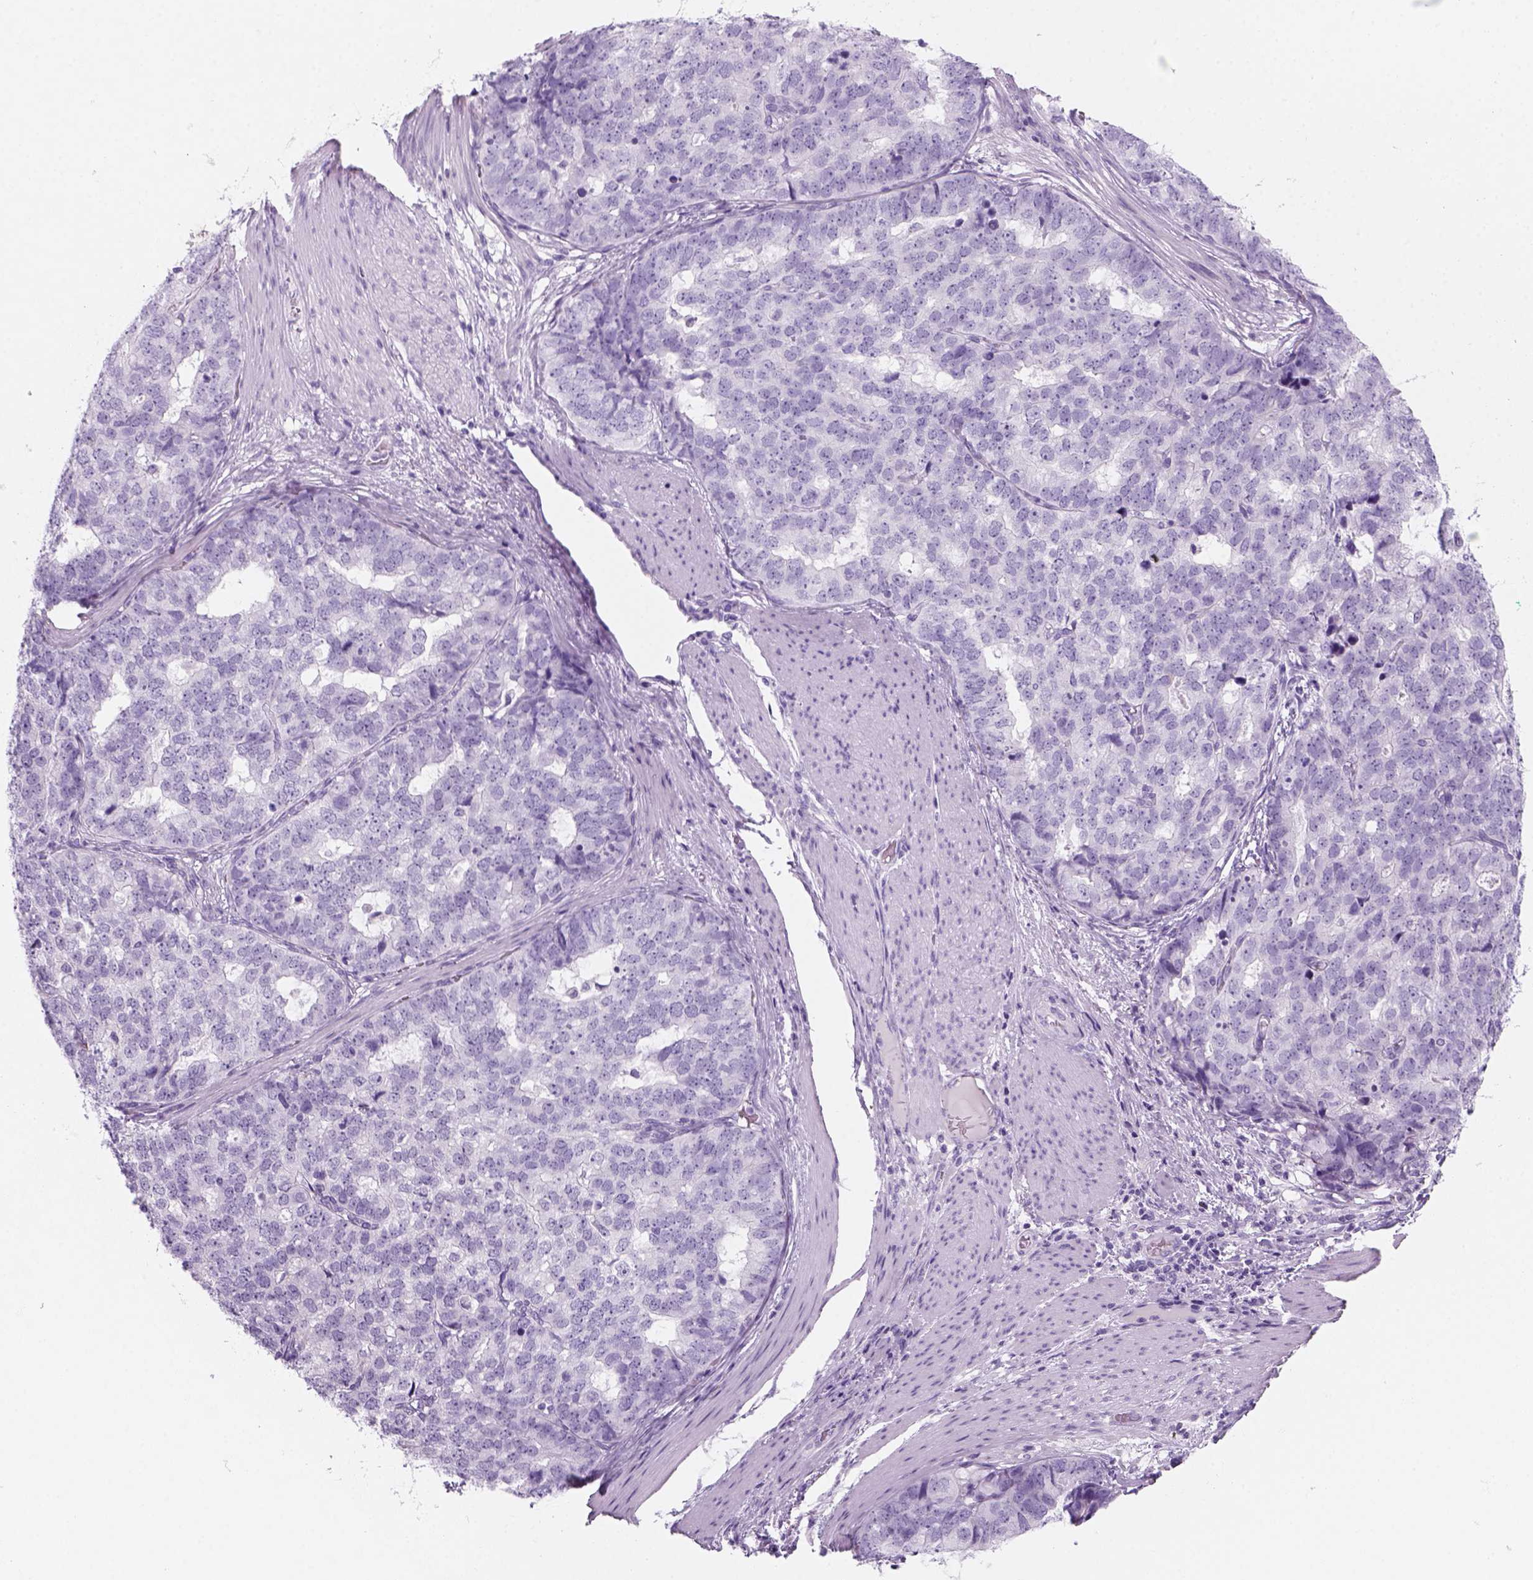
{"staining": {"intensity": "negative", "quantity": "none", "location": "none"}, "tissue": "stomach cancer", "cell_type": "Tumor cells", "image_type": "cancer", "snomed": [{"axis": "morphology", "description": "Adenocarcinoma, NOS"}, {"axis": "topography", "description": "Stomach"}], "caption": "Immunohistochemical staining of human adenocarcinoma (stomach) exhibits no significant staining in tumor cells. The staining is performed using DAB brown chromogen with nuclei counter-stained in using hematoxylin.", "gene": "KRTAP11-1", "patient": {"sex": "male", "age": 69}}